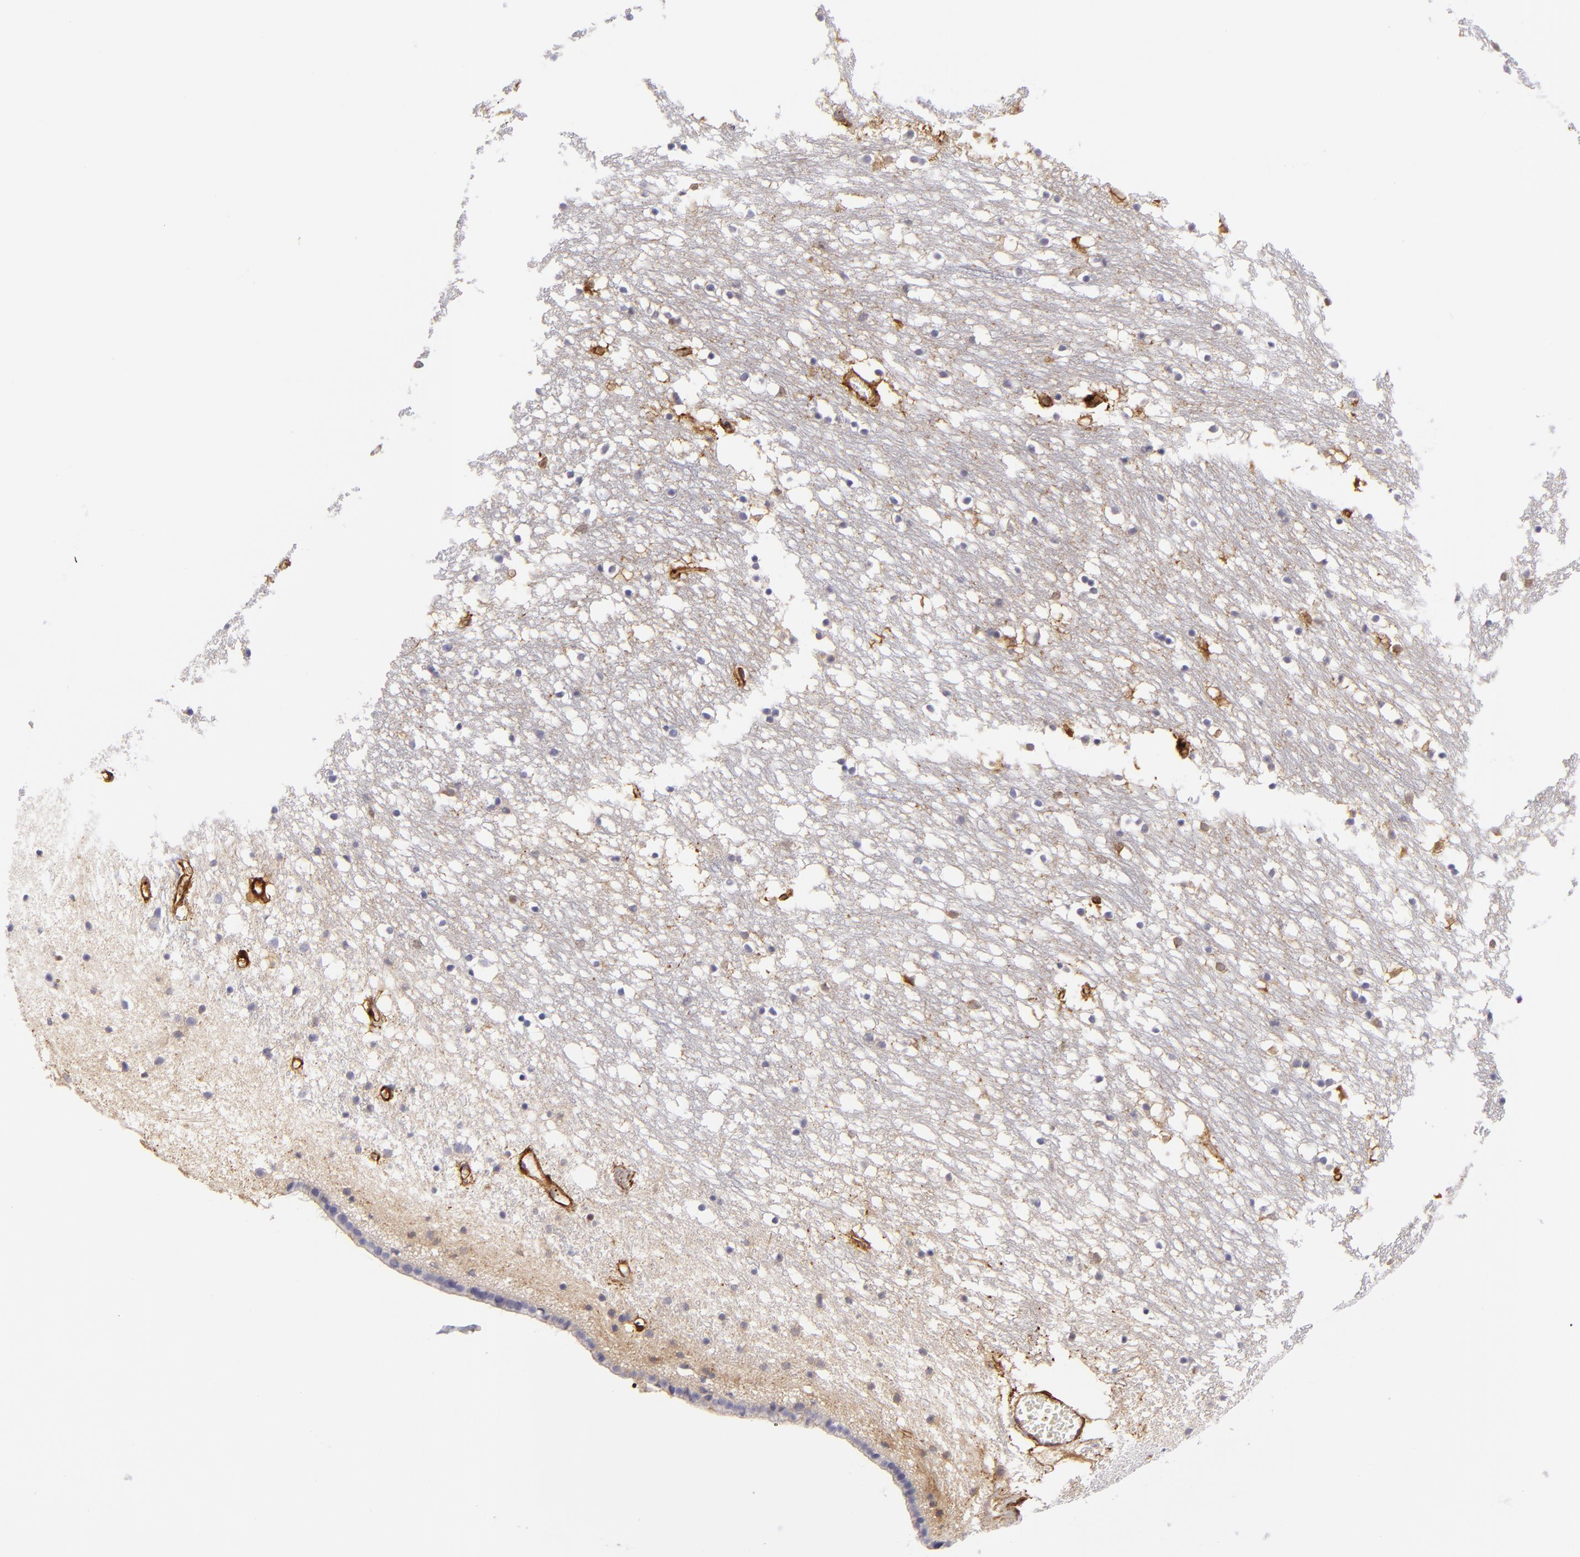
{"staining": {"intensity": "negative", "quantity": "none", "location": "none"}, "tissue": "caudate", "cell_type": "Glial cells", "image_type": "normal", "snomed": [{"axis": "morphology", "description": "Normal tissue, NOS"}, {"axis": "topography", "description": "Lateral ventricle wall"}], "caption": "Immunohistochemical staining of benign human caudate demonstrates no significant expression in glial cells.", "gene": "VCL", "patient": {"sex": "male", "age": 45}}